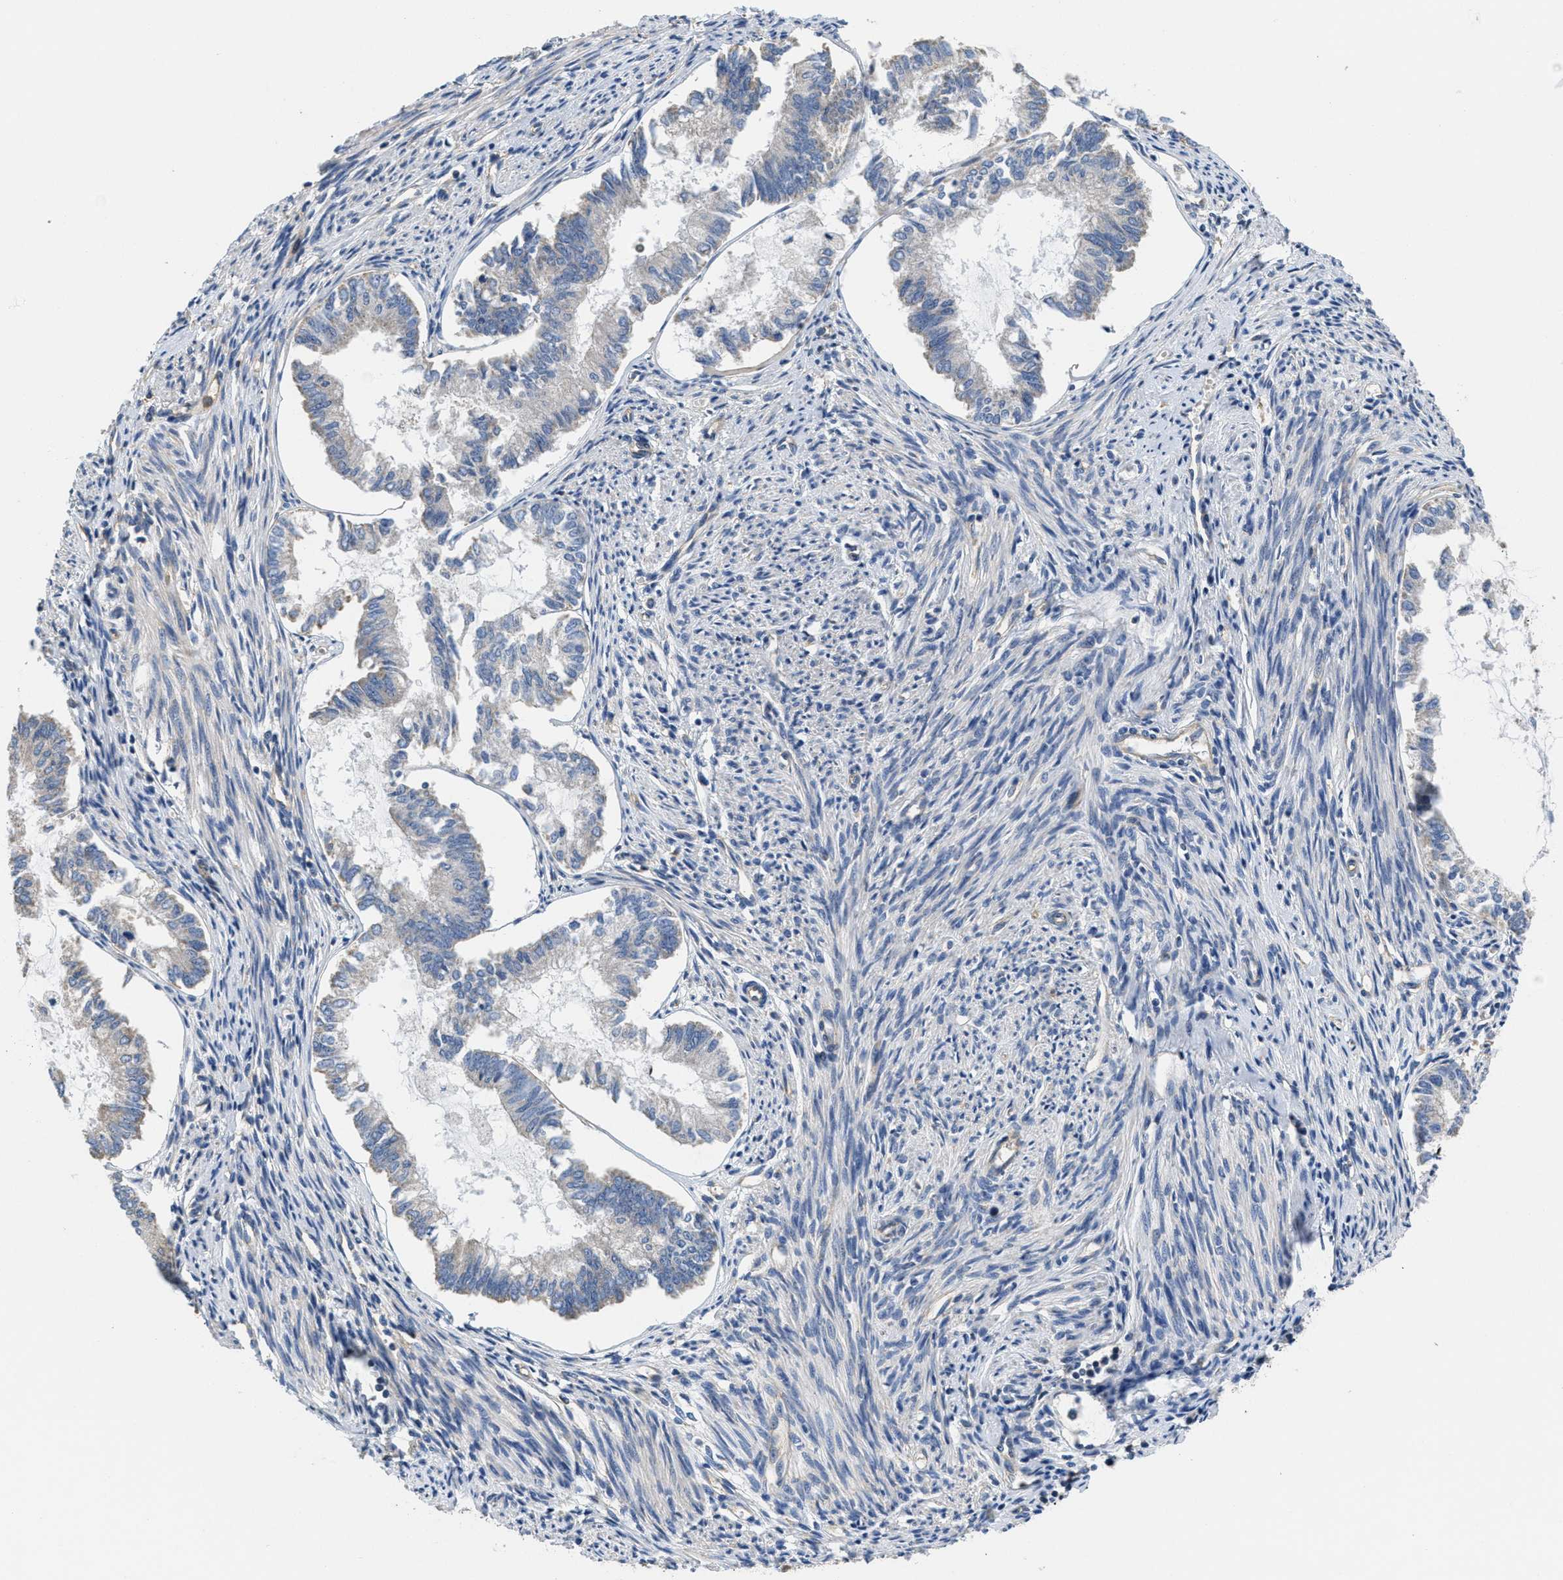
{"staining": {"intensity": "negative", "quantity": "none", "location": "none"}, "tissue": "endometrial cancer", "cell_type": "Tumor cells", "image_type": "cancer", "snomed": [{"axis": "morphology", "description": "Adenocarcinoma, NOS"}, {"axis": "topography", "description": "Endometrium"}], "caption": "Endometrial adenocarcinoma stained for a protein using immunohistochemistry (IHC) displays no positivity tumor cells.", "gene": "GALK1", "patient": {"sex": "female", "age": 86}}